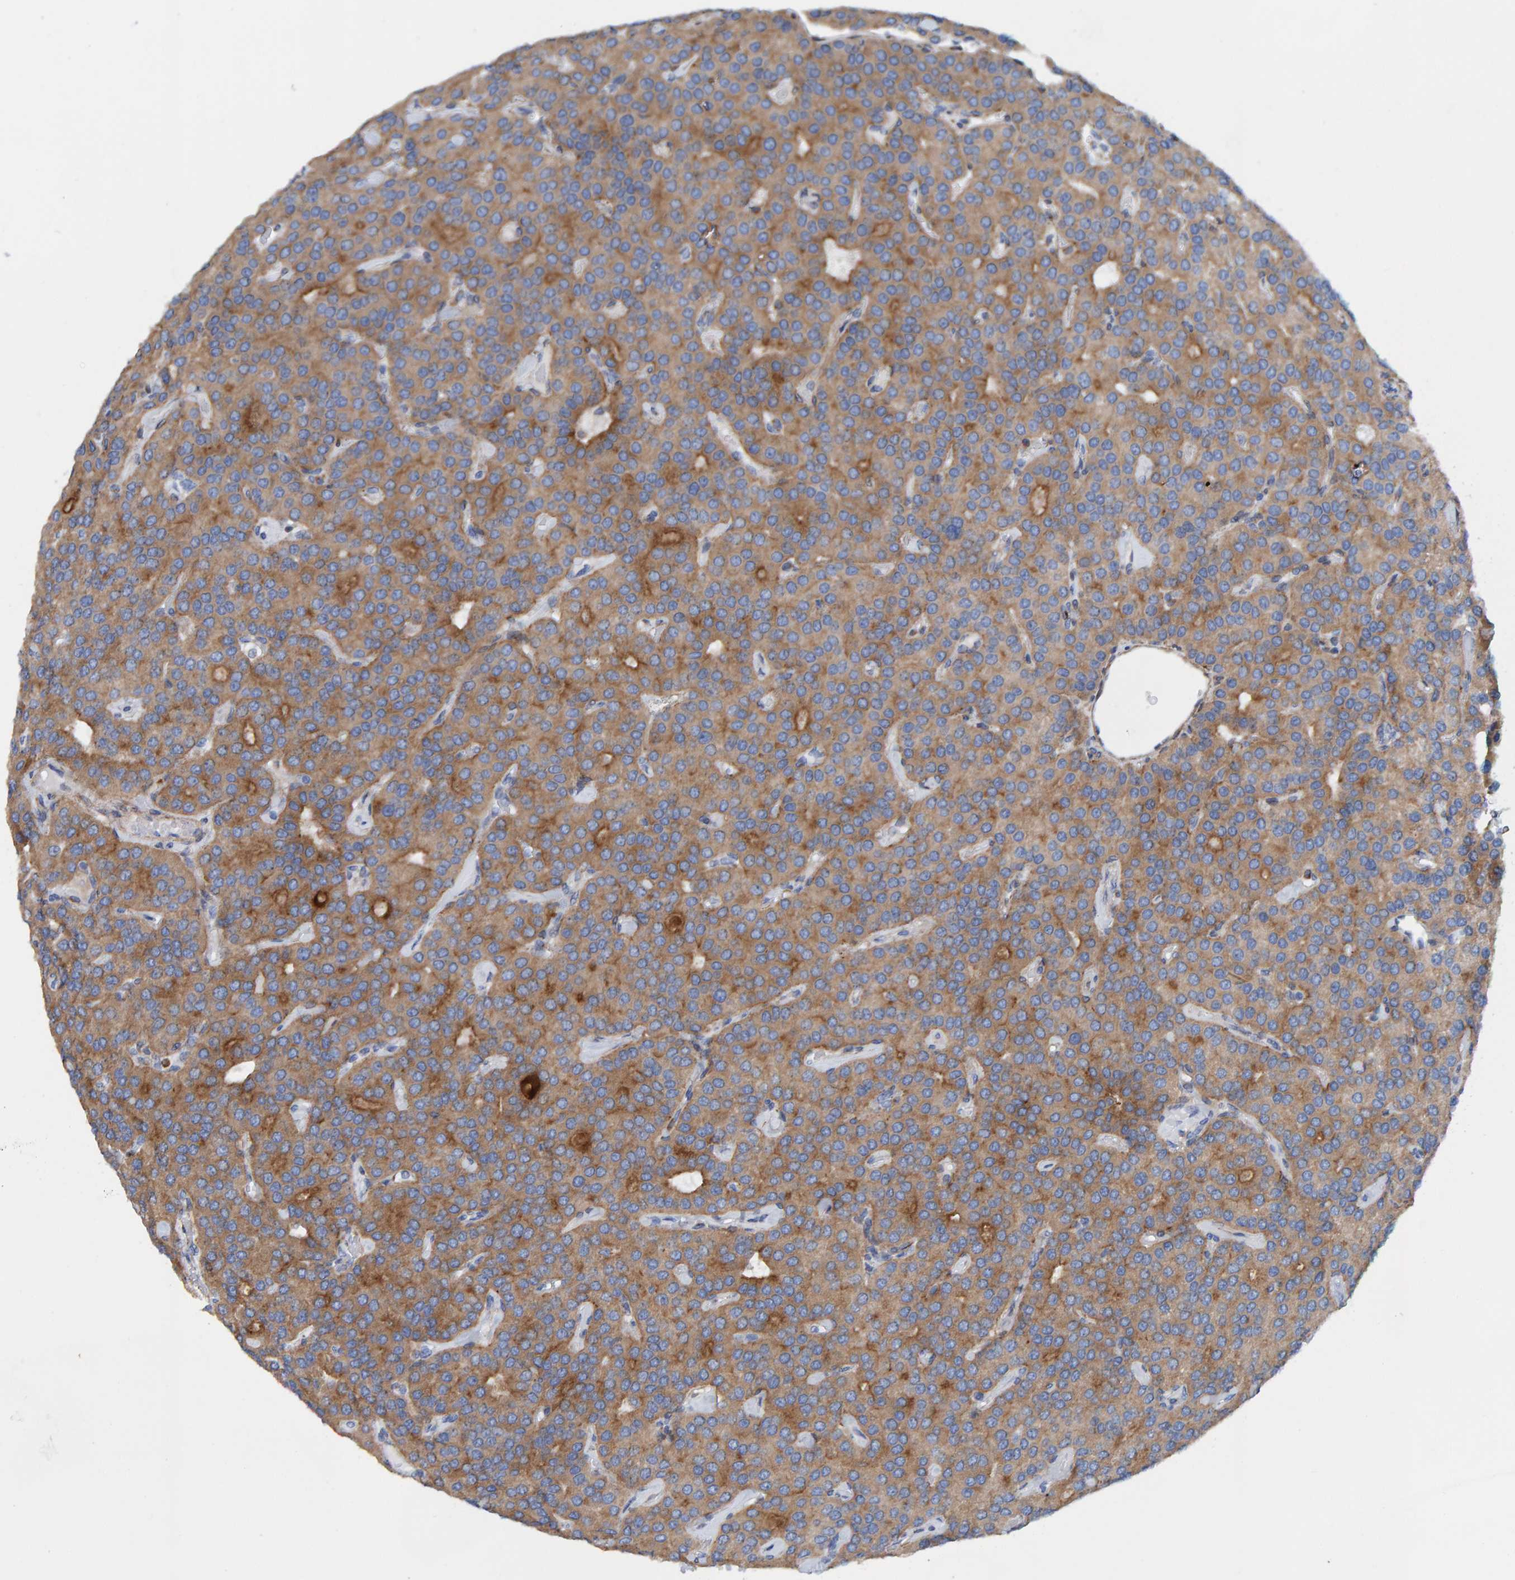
{"staining": {"intensity": "moderate", "quantity": "25%-75%", "location": "cytoplasmic/membranous"}, "tissue": "parathyroid gland", "cell_type": "Glandular cells", "image_type": "normal", "snomed": [{"axis": "morphology", "description": "Normal tissue, NOS"}, {"axis": "morphology", "description": "Adenoma, NOS"}, {"axis": "topography", "description": "Parathyroid gland"}], "caption": "Parathyroid gland stained with DAB IHC exhibits medium levels of moderate cytoplasmic/membranous positivity in approximately 25%-75% of glandular cells.", "gene": "LRP1", "patient": {"sex": "female", "age": 86}}